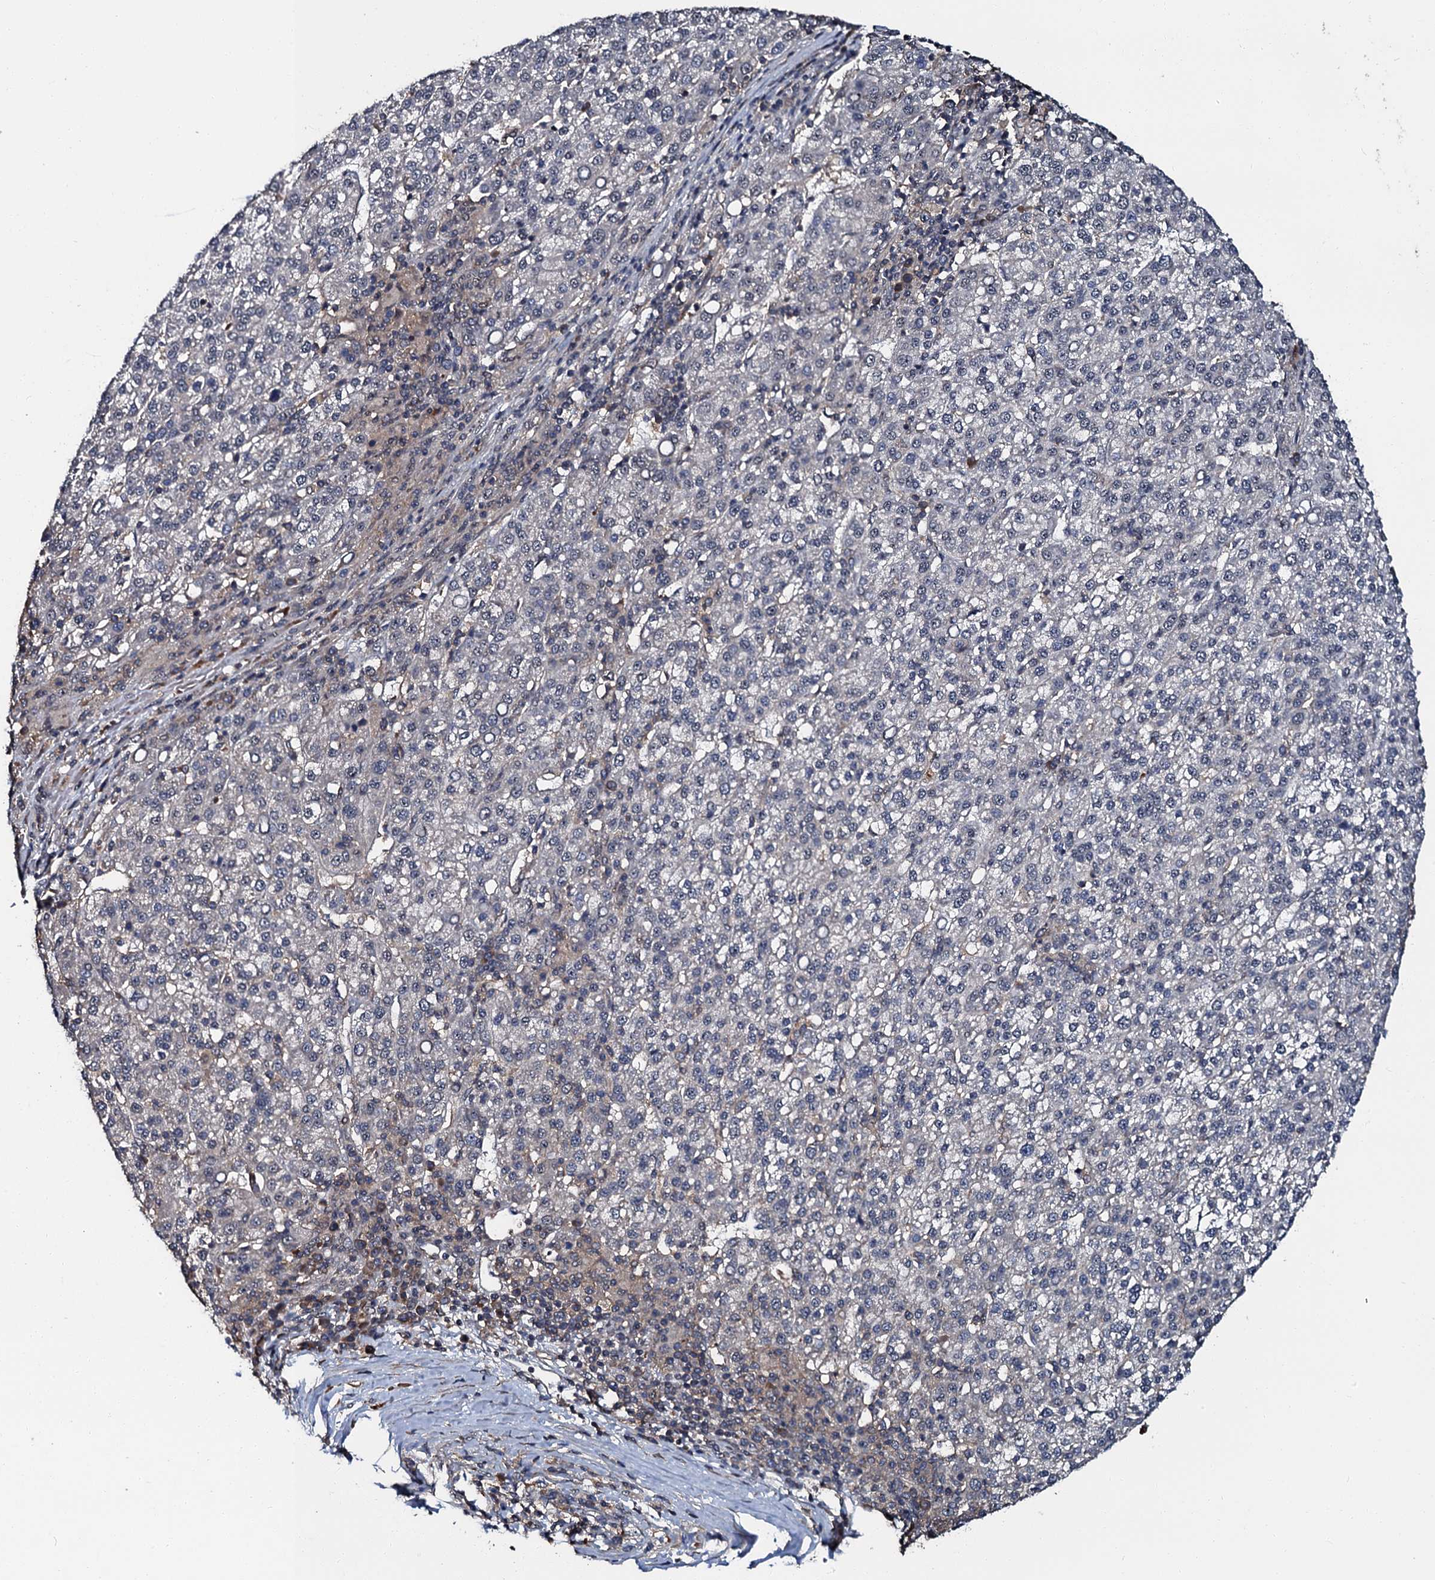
{"staining": {"intensity": "negative", "quantity": "none", "location": "none"}, "tissue": "liver cancer", "cell_type": "Tumor cells", "image_type": "cancer", "snomed": [{"axis": "morphology", "description": "Carcinoma, Hepatocellular, NOS"}, {"axis": "topography", "description": "Liver"}], "caption": "There is no significant positivity in tumor cells of liver cancer (hepatocellular carcinoma). Nuclei are stained in blue.", "gene": "N4BP1", "patient": {"sex": "female", "age": 58}}